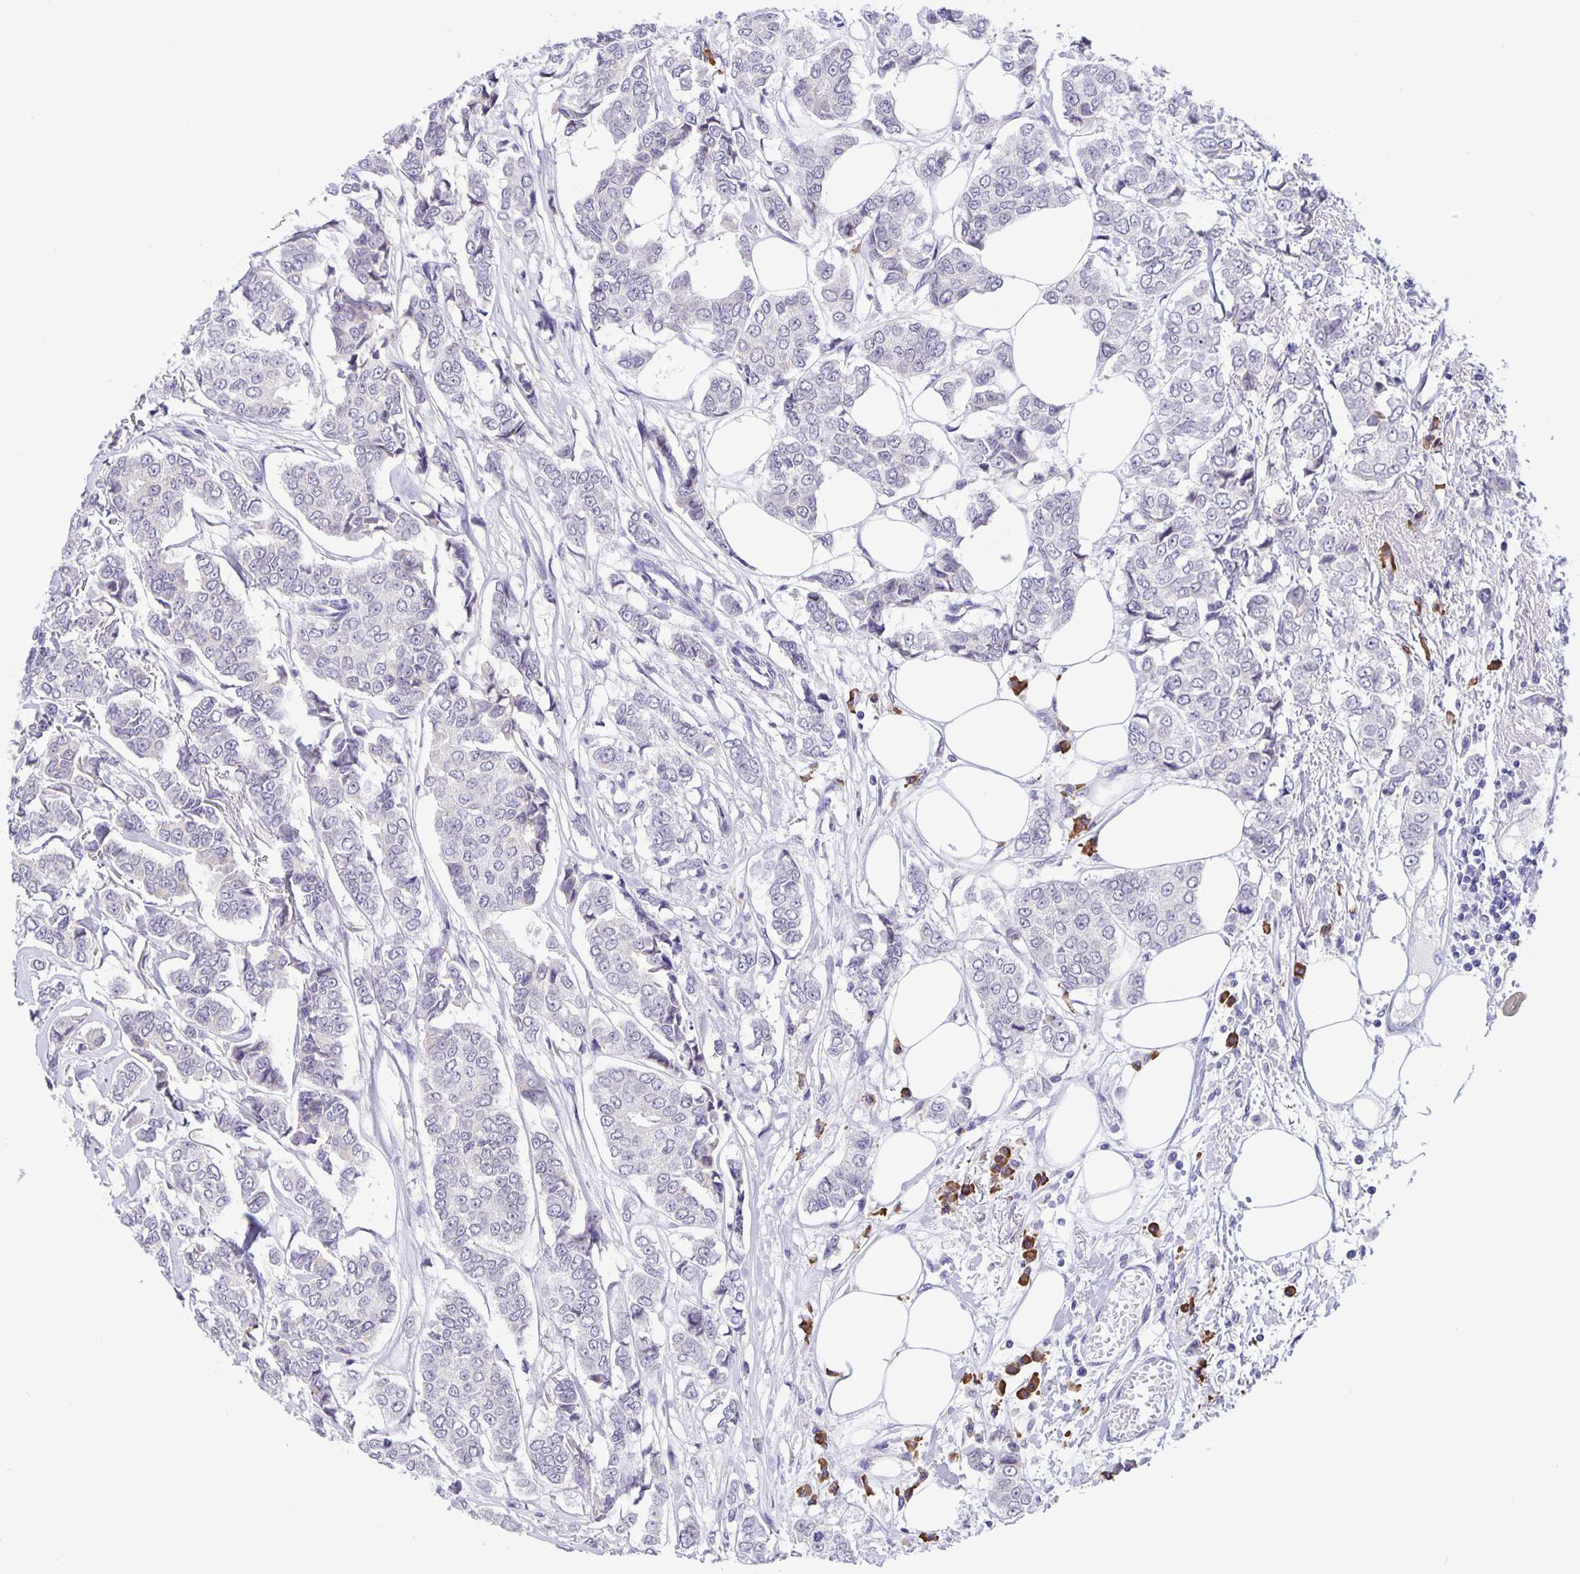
{"staining": {"intensity": "negative", "quantity": "none", "location": "none"}, "tissue": "breast cancer", "cell_type": "Tumor cells", "image_type": "cancer", "snomed": [{"axis": "morphology", "description": "Duct carcinoma"}, {"axis": "topography", "description": "Breast"}], "caption": "Protein analysis of breast cancer (infiltrating ductal carcinoma) reveals no significant expression in tumor cells. Nuclei are stained in blue.", "gene": "ERMN", "patient": {"sex": "female", "age": 94}}